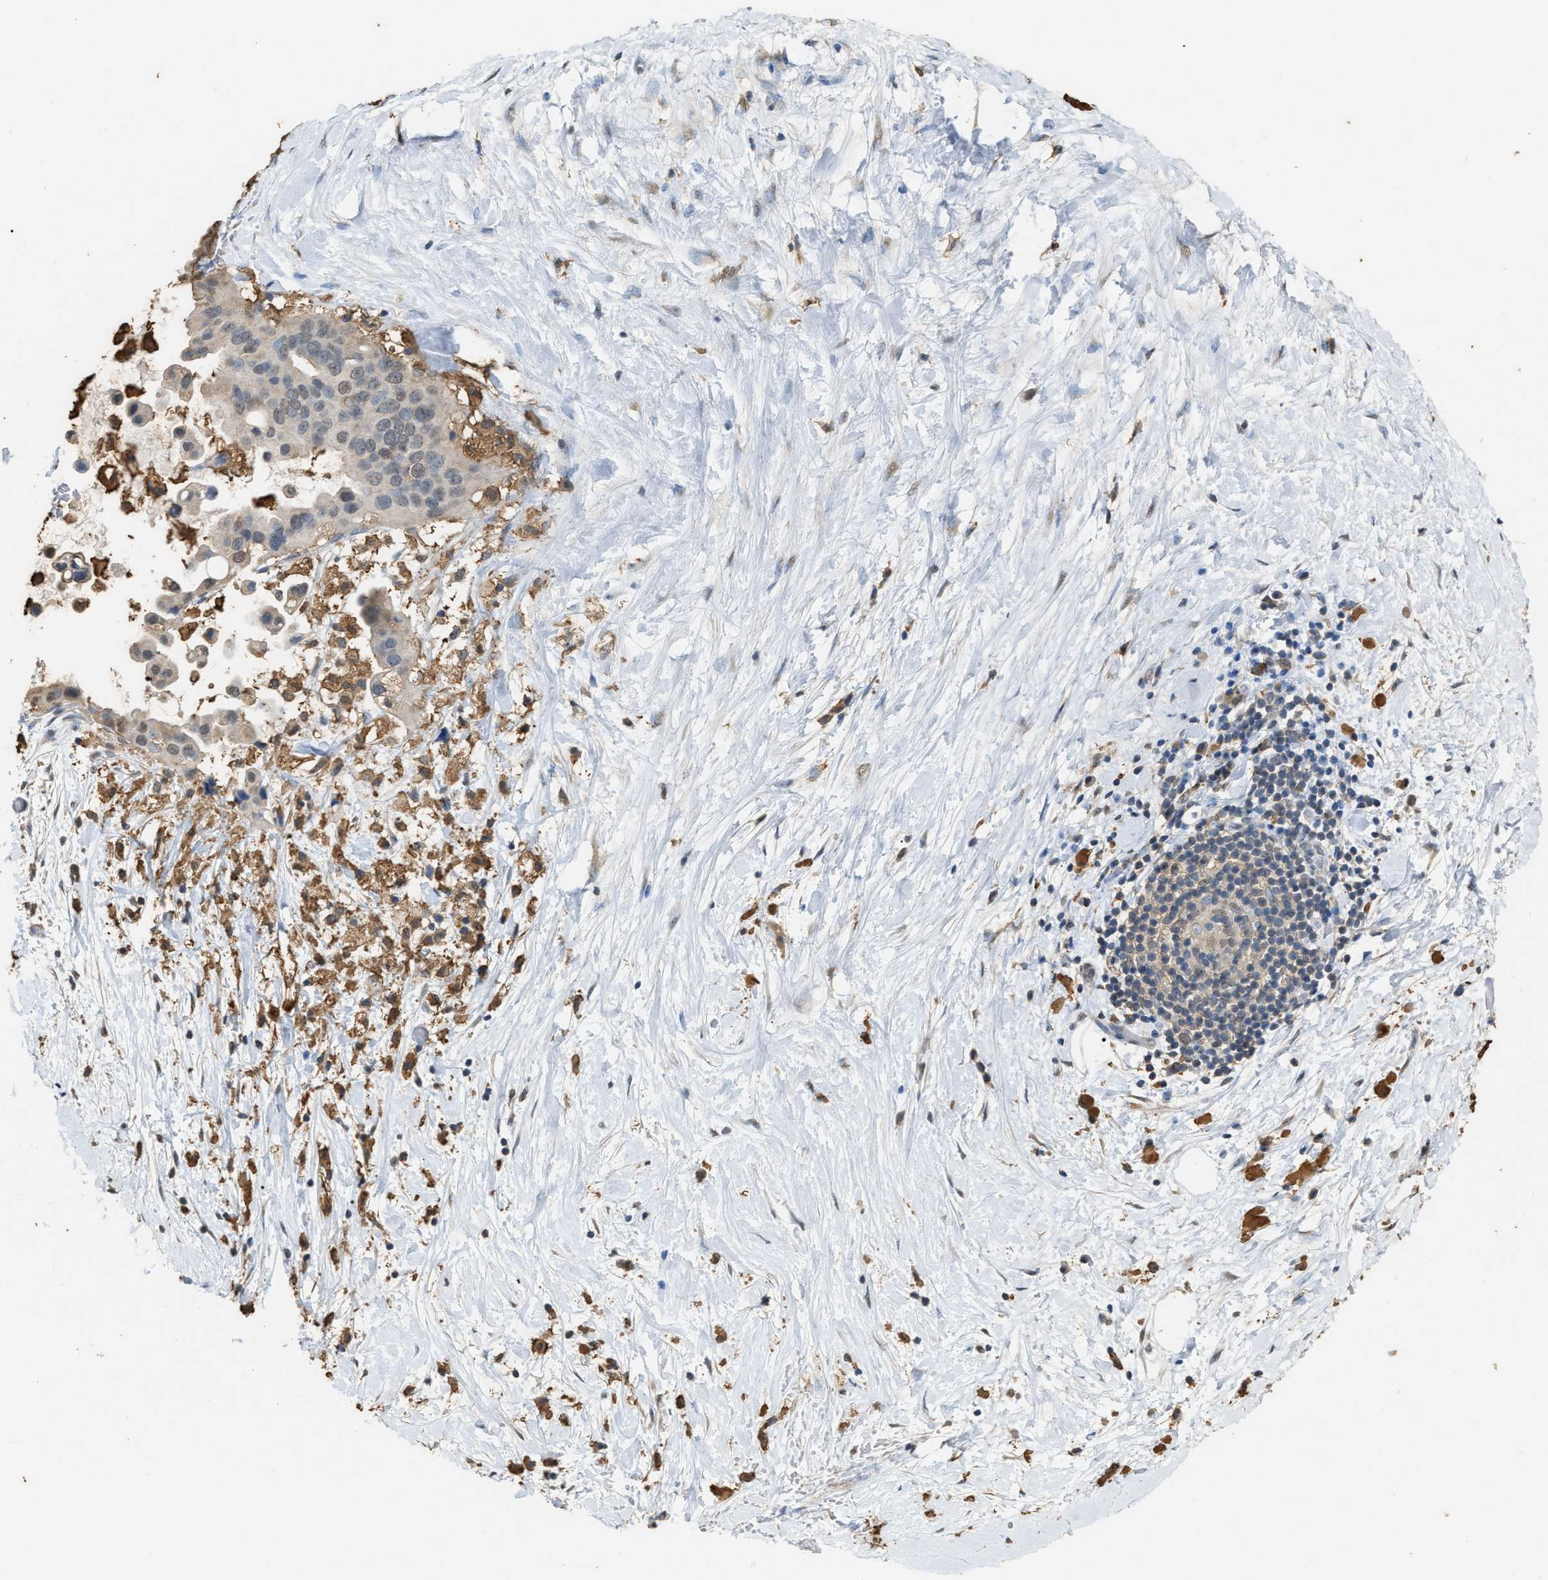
{"staining": {"intensity": "weak", "quantity": "<25%", "location": "cytoplasmic/membranous,nuclear"}, "tissue": "pancreatic cancer", "cell_type": "Tumor cells", "image_type": "cancer", "snomed": [{"axis": "morphology", "description": "Adenocarcinoma, NOS"}, {"axis": "topography", "description": "Pancreas"}], "caption": "The micrograph exhibits no significant positivity in tumor cells of pancreatic adenocarcinoma.", "gene": "GCN1", "patient": {"sex": "male", "age": 55}}